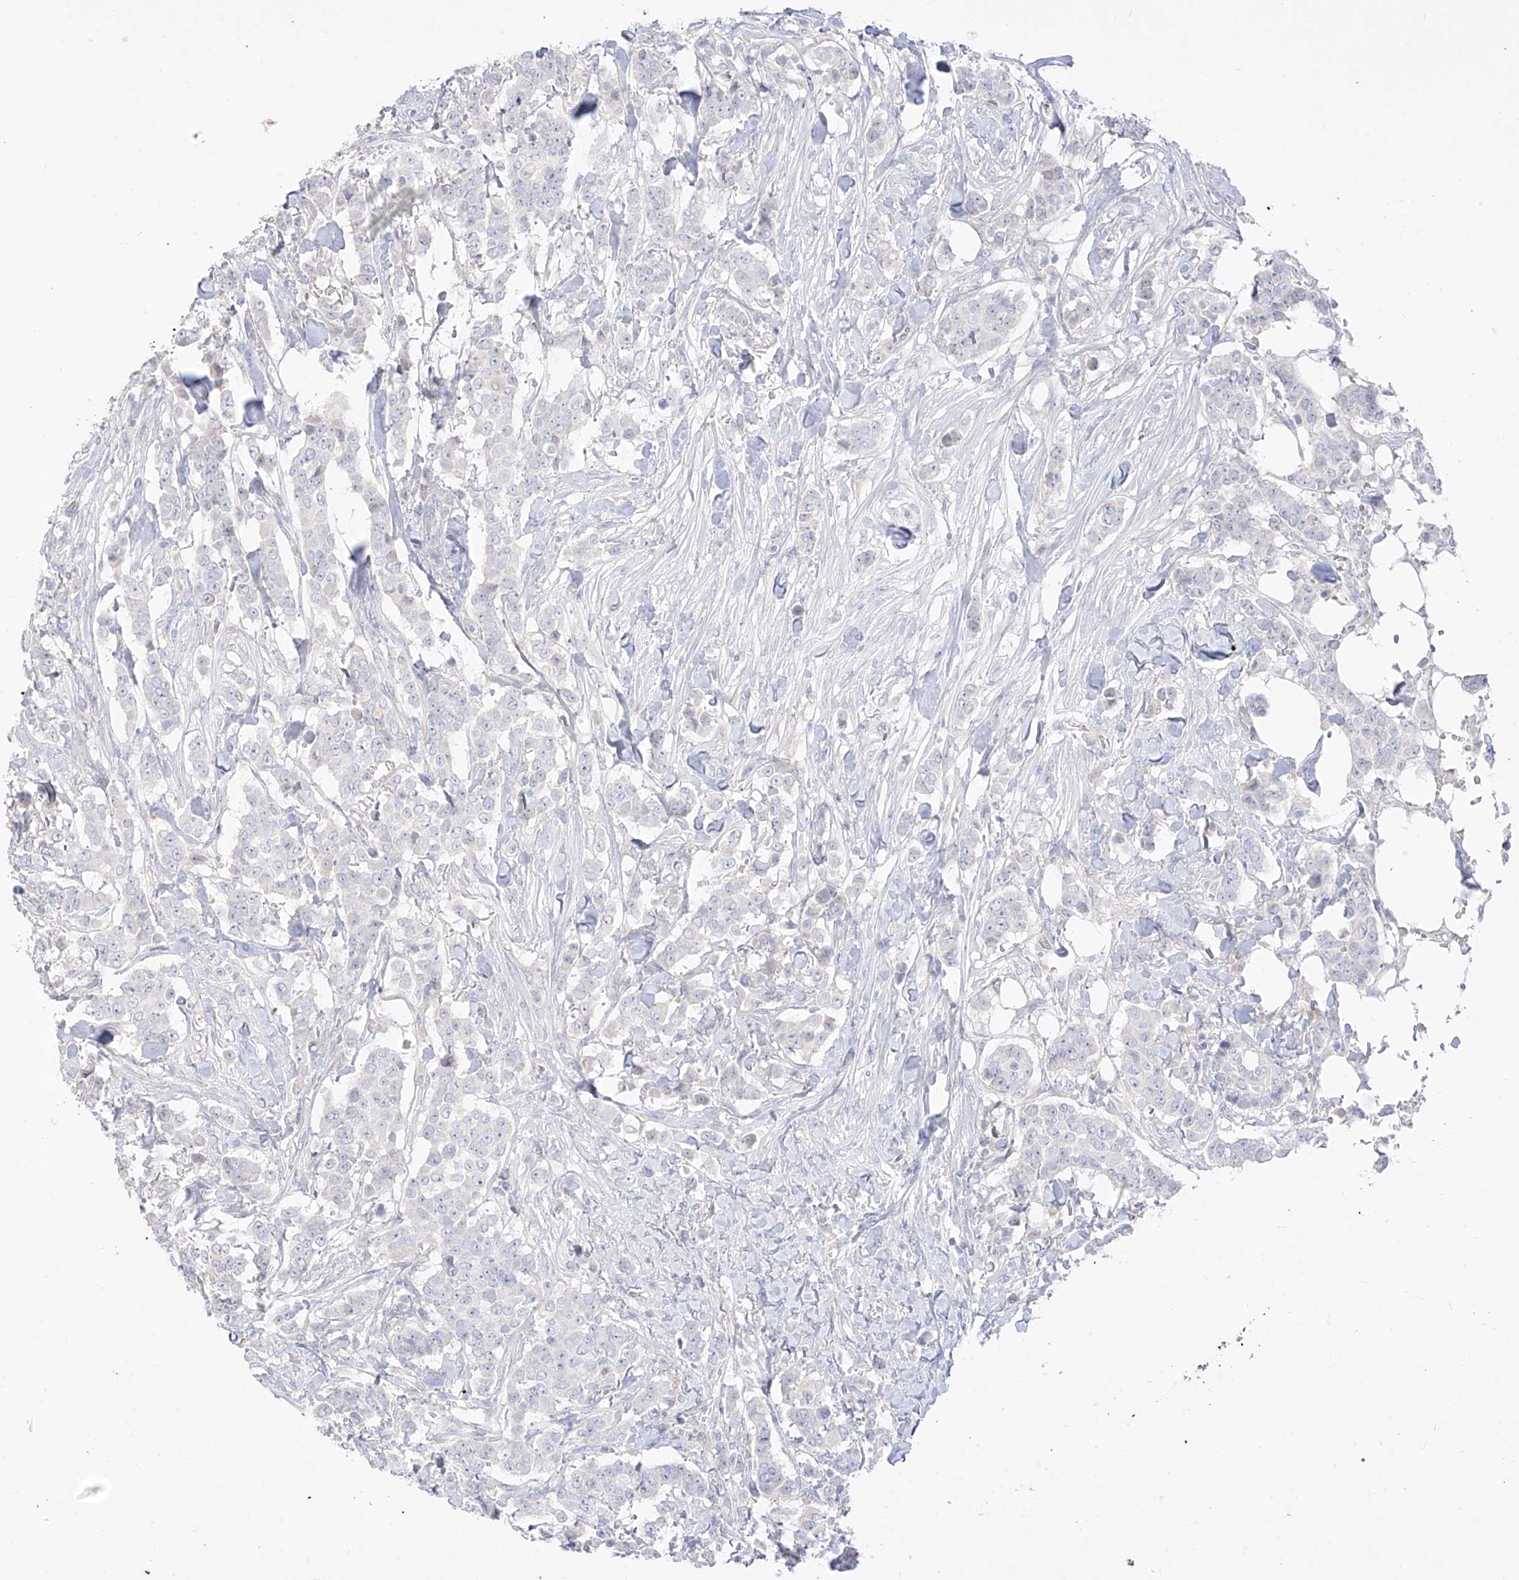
{"staining": {"intensity": "negative", "quantity": "none", "location": "none"}, "tissue": "breast cancer", "cell_type": "Tumor cells", "image_type": "cancer", "snomed": [{"axis": "morphology", "description": "Duct carcinoma"}, {"axis": "topography", "description": "Breast"}], "caption": "The IHC micrograph has no significant staining in tumor cells of breast infiltrating ductal carcinoma tissue.", "gene": "ARHGEF40", "patient": {"sex": "female", "age": 40}}